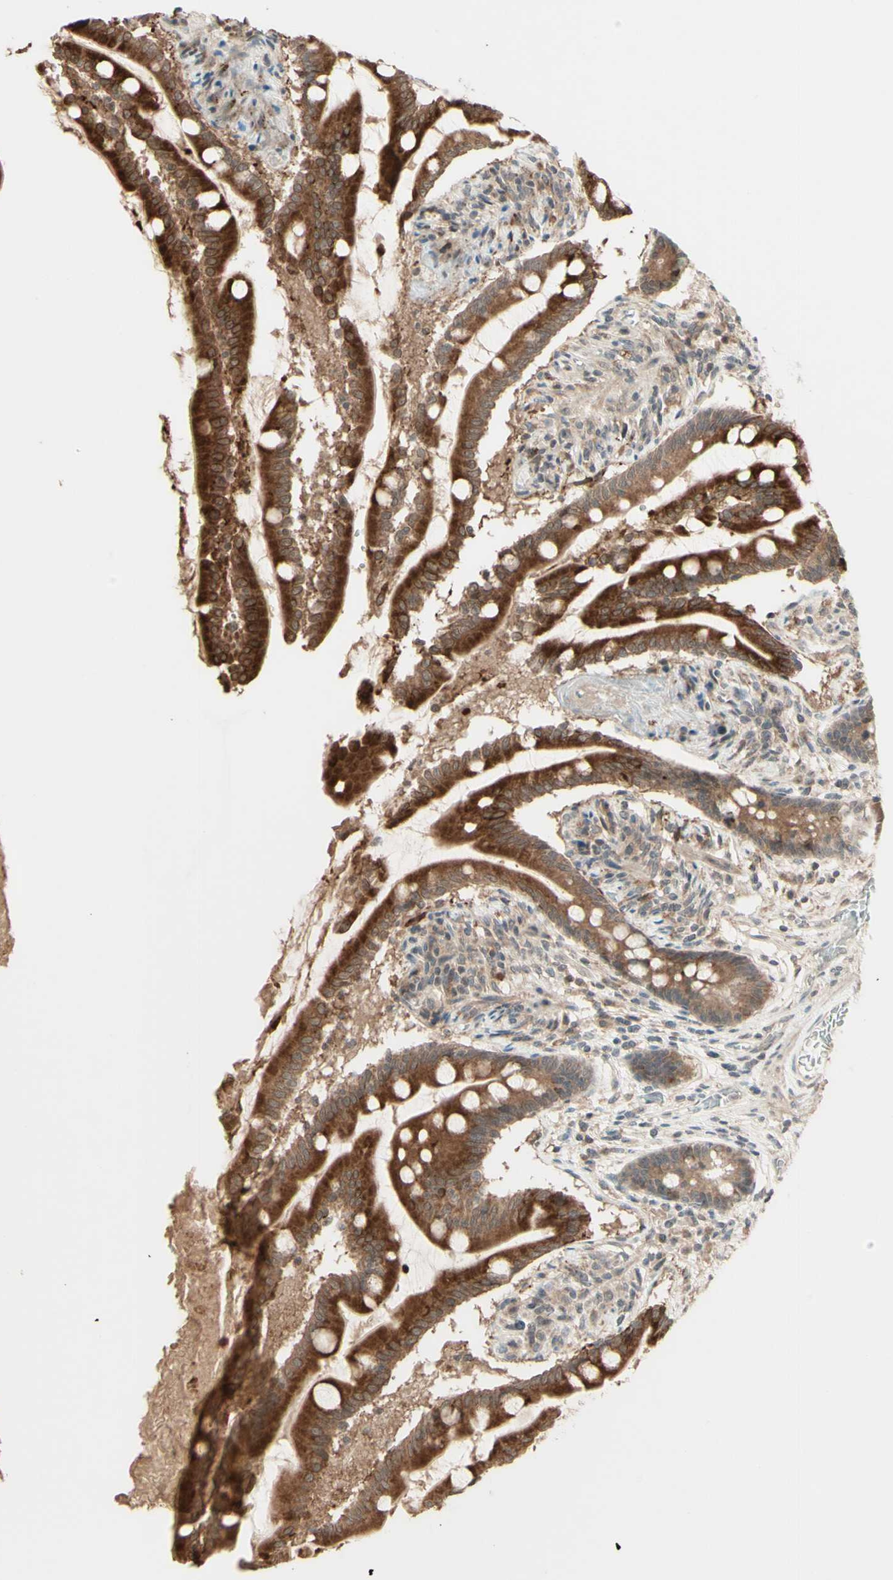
{"staining": {"intensity": "strong", "quantity": ">75%", "location": "cytoplasmic/membranous"}, "tissue": "small intestine", "cell_type": "Glandular cells", "image_type": "normal", "snomed": [{"axis": "morphology", "description": "Normal tissue, NOS"}, {"axis": "topography", "description": "Small intestine"}], "caption": "IHC image of normal human small intestine stained for a protein (brown), which exhibits high levels of strong cytoplasmic/membranous positivity in about >75% of glandular cells.", "gene": "ZW10", "patient": {"sex": "female", "age": 56}}